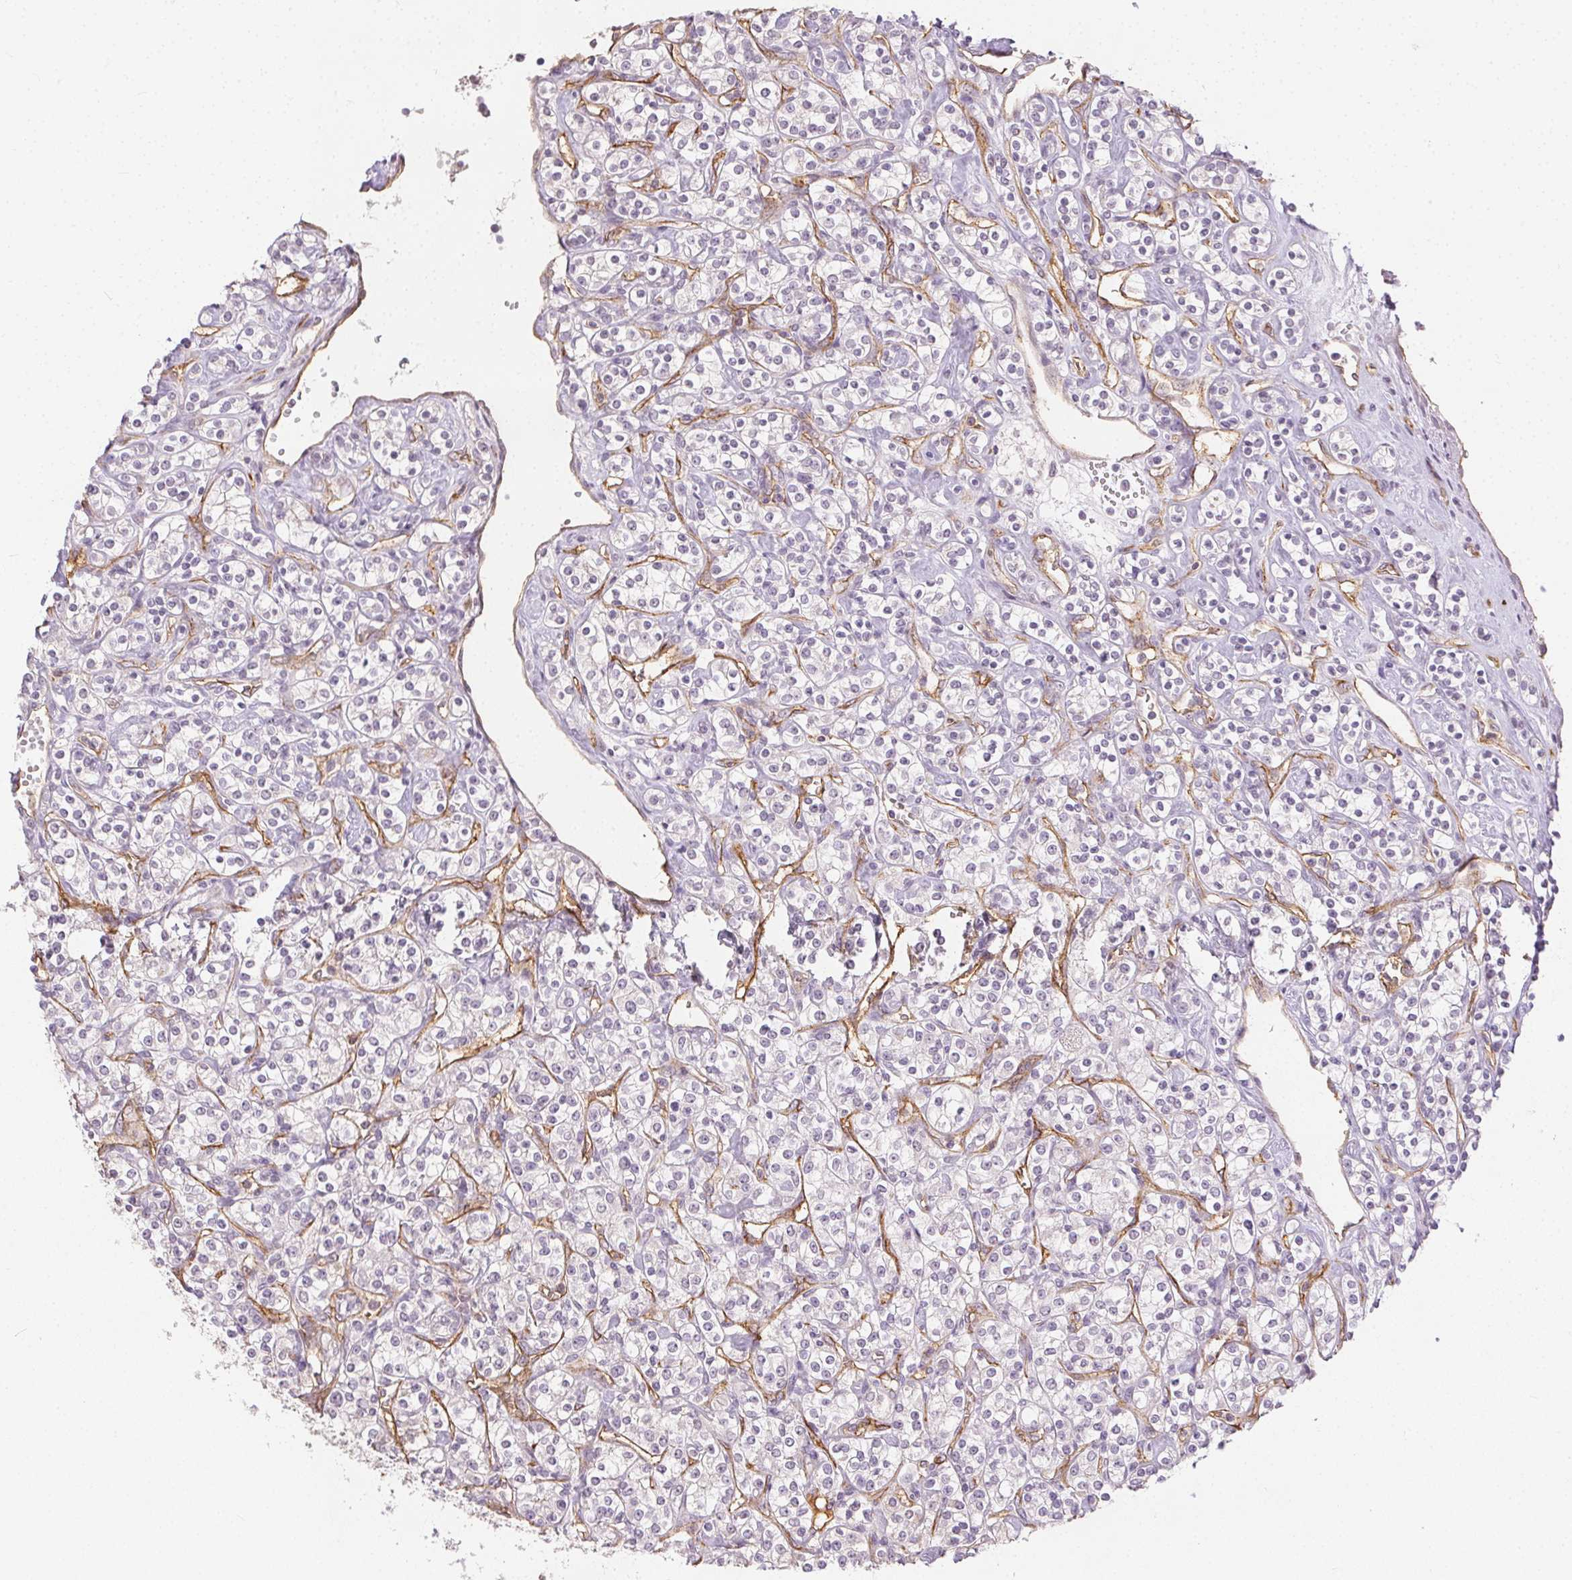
{"staining": {"intensity": "negative", "quantity": "none", "location": "none"}, "tissue": "renal cancer", "cell_type": "Tumor cells", "image_type": "cancer", "snomed": [{"axis": "morphology", "description": "Adenocarcinoma, NOS"}, {"axis": "topography", "description": "Kidney"}], "caption": "This histopathology image is of renal adenocarcinoma stained with immunohistochemistry (IHC) to label a protein in brown with the nuclei are counter-stained blue. There is no expression in tumor cells.", "gene": "PODXL", "patient": {"sex": "male", "age": 77}}